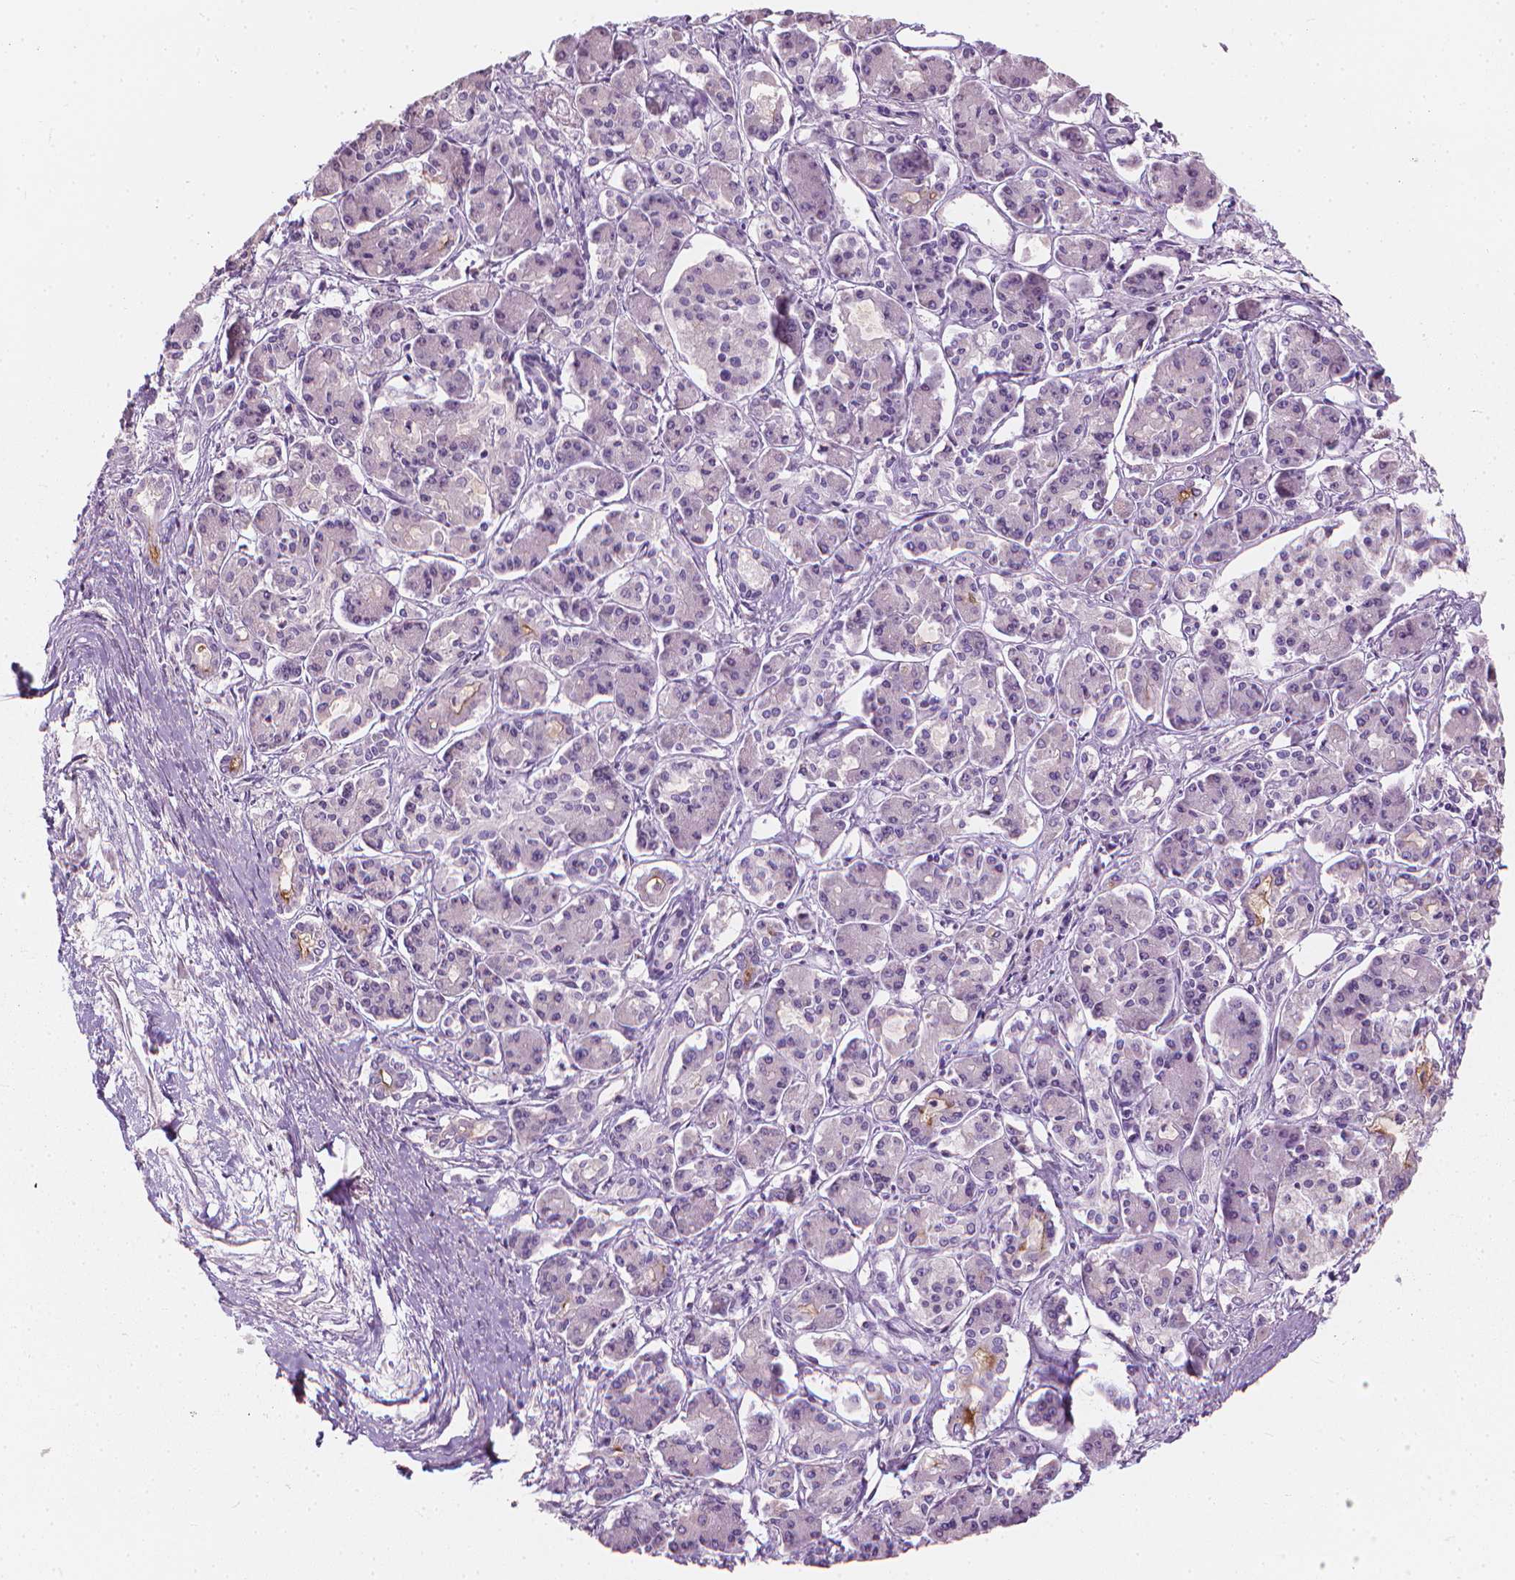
{"staining": {"intensity": "moderate", "quantity": "<25%", "location": "cytoplasmic/membranous"}, "tissue": "pancreatic cancer", "cell_type": "Tumor cells", "image_type": "cancer", "snomed": [{"axis": "morphology", "description": "Adenocarcinoma, NOS"}, {"axis": "topography", "description": "Pancreas"}], "caption": "Protein analysis of pancreatic cancer (adenocarcinoma) tissue demonstrates moderate cytoplasmic/membranous staining in about <25% of tumor cells.", "gene": "GPRC5A", "patient": {"sex": "male", "age": 85}}